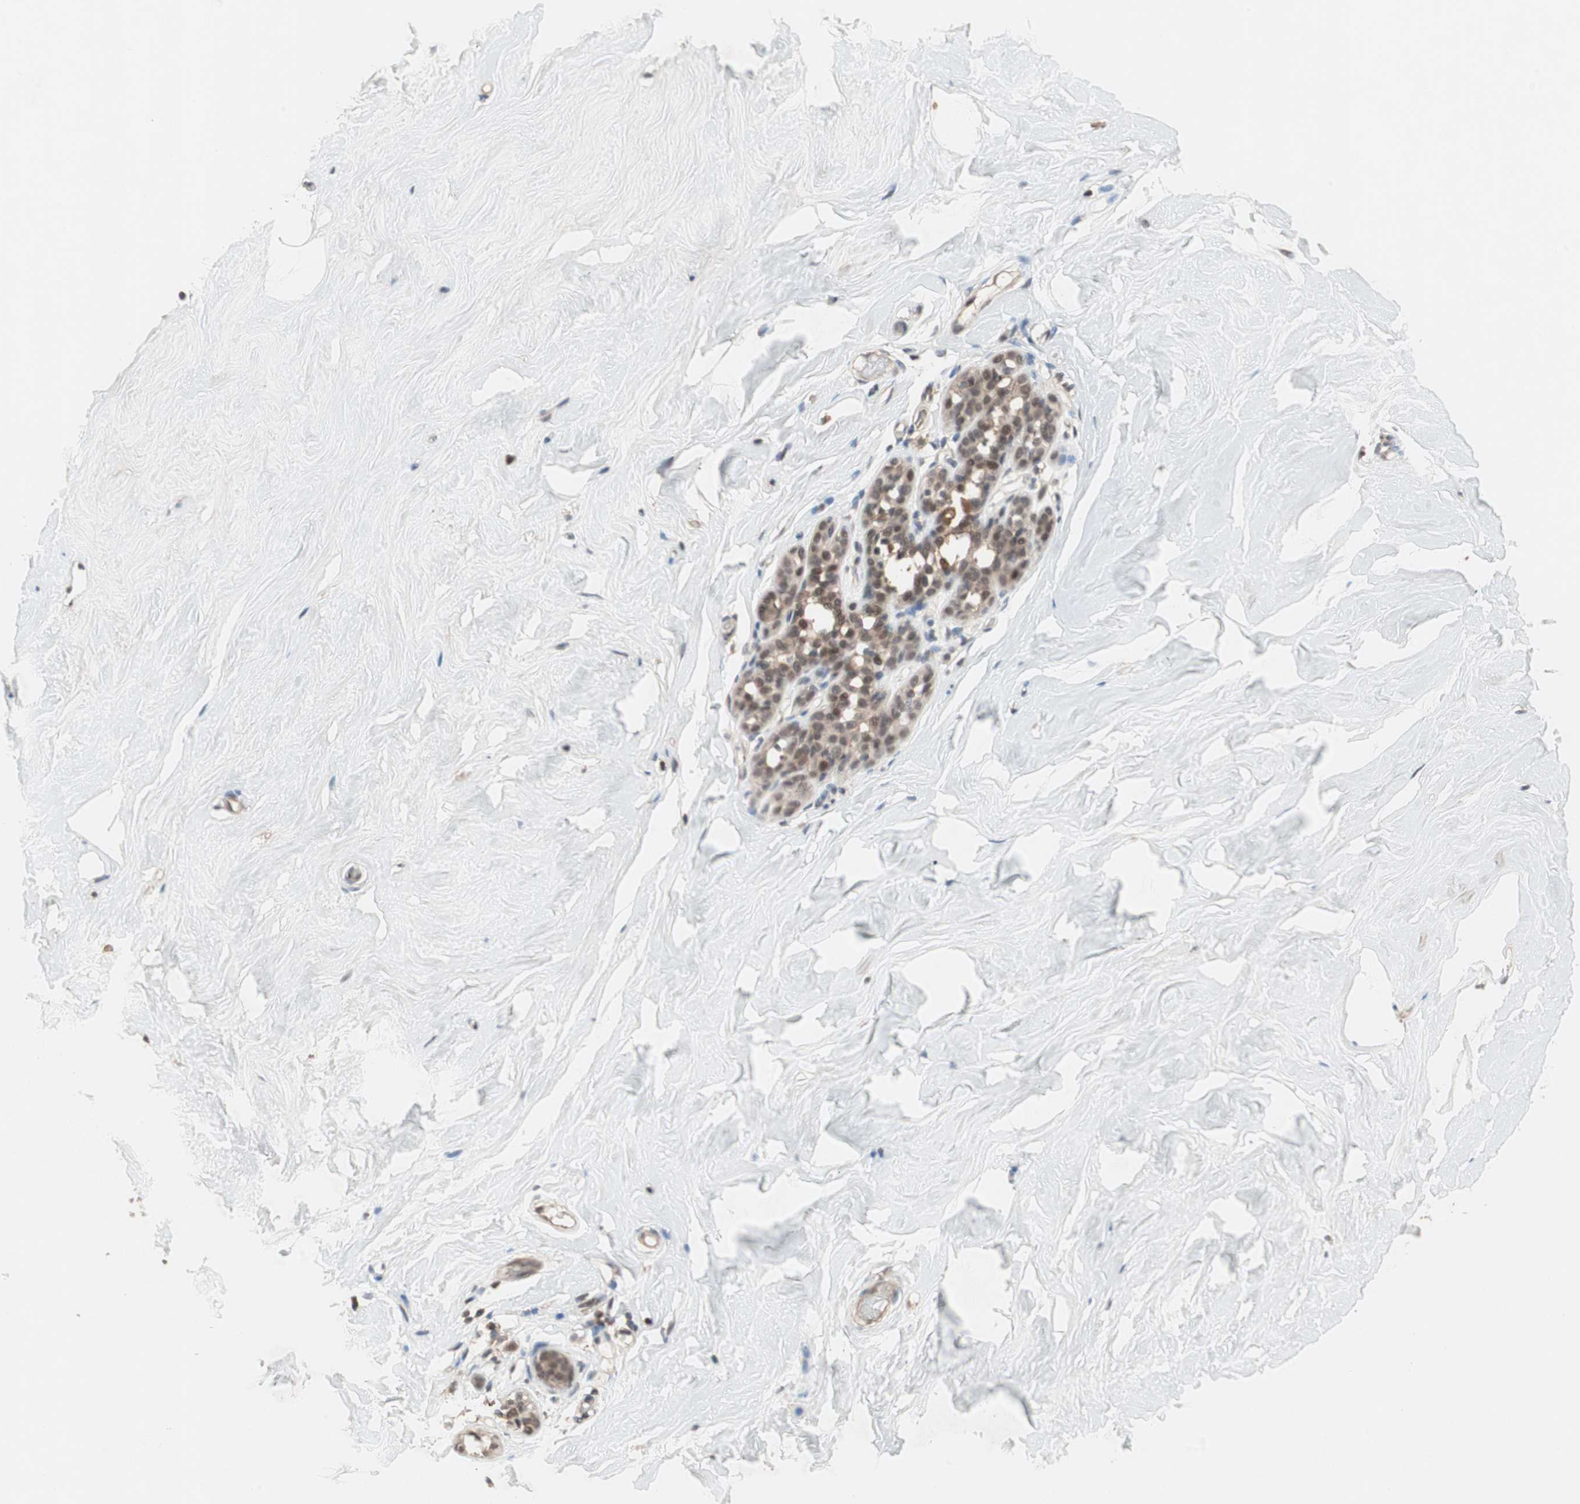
{"staining": {"intensity": "moderate", "quantity": ">75%", "location": "cytoplasmic/membranous,nuclear"}, "tissue": "breast", "cell_type": "Adipocytes", "image_type": "normal", "snomed": [{"axis": "morphology", "description": "Normal tissue, NOS"}, {"axis": "topography", "description": "Breast"}], "caption": "This histopathology image displays benign breast stained with immunohistochemistry (IHC) to label a protein in brown. The cytoplasmic/membranous,nuclear of adipocytes show moderate positivity for the protein. Nuclei are counter-stained blue.", "gene": "GART", "patient": {"sex": "female", "age": 75}}